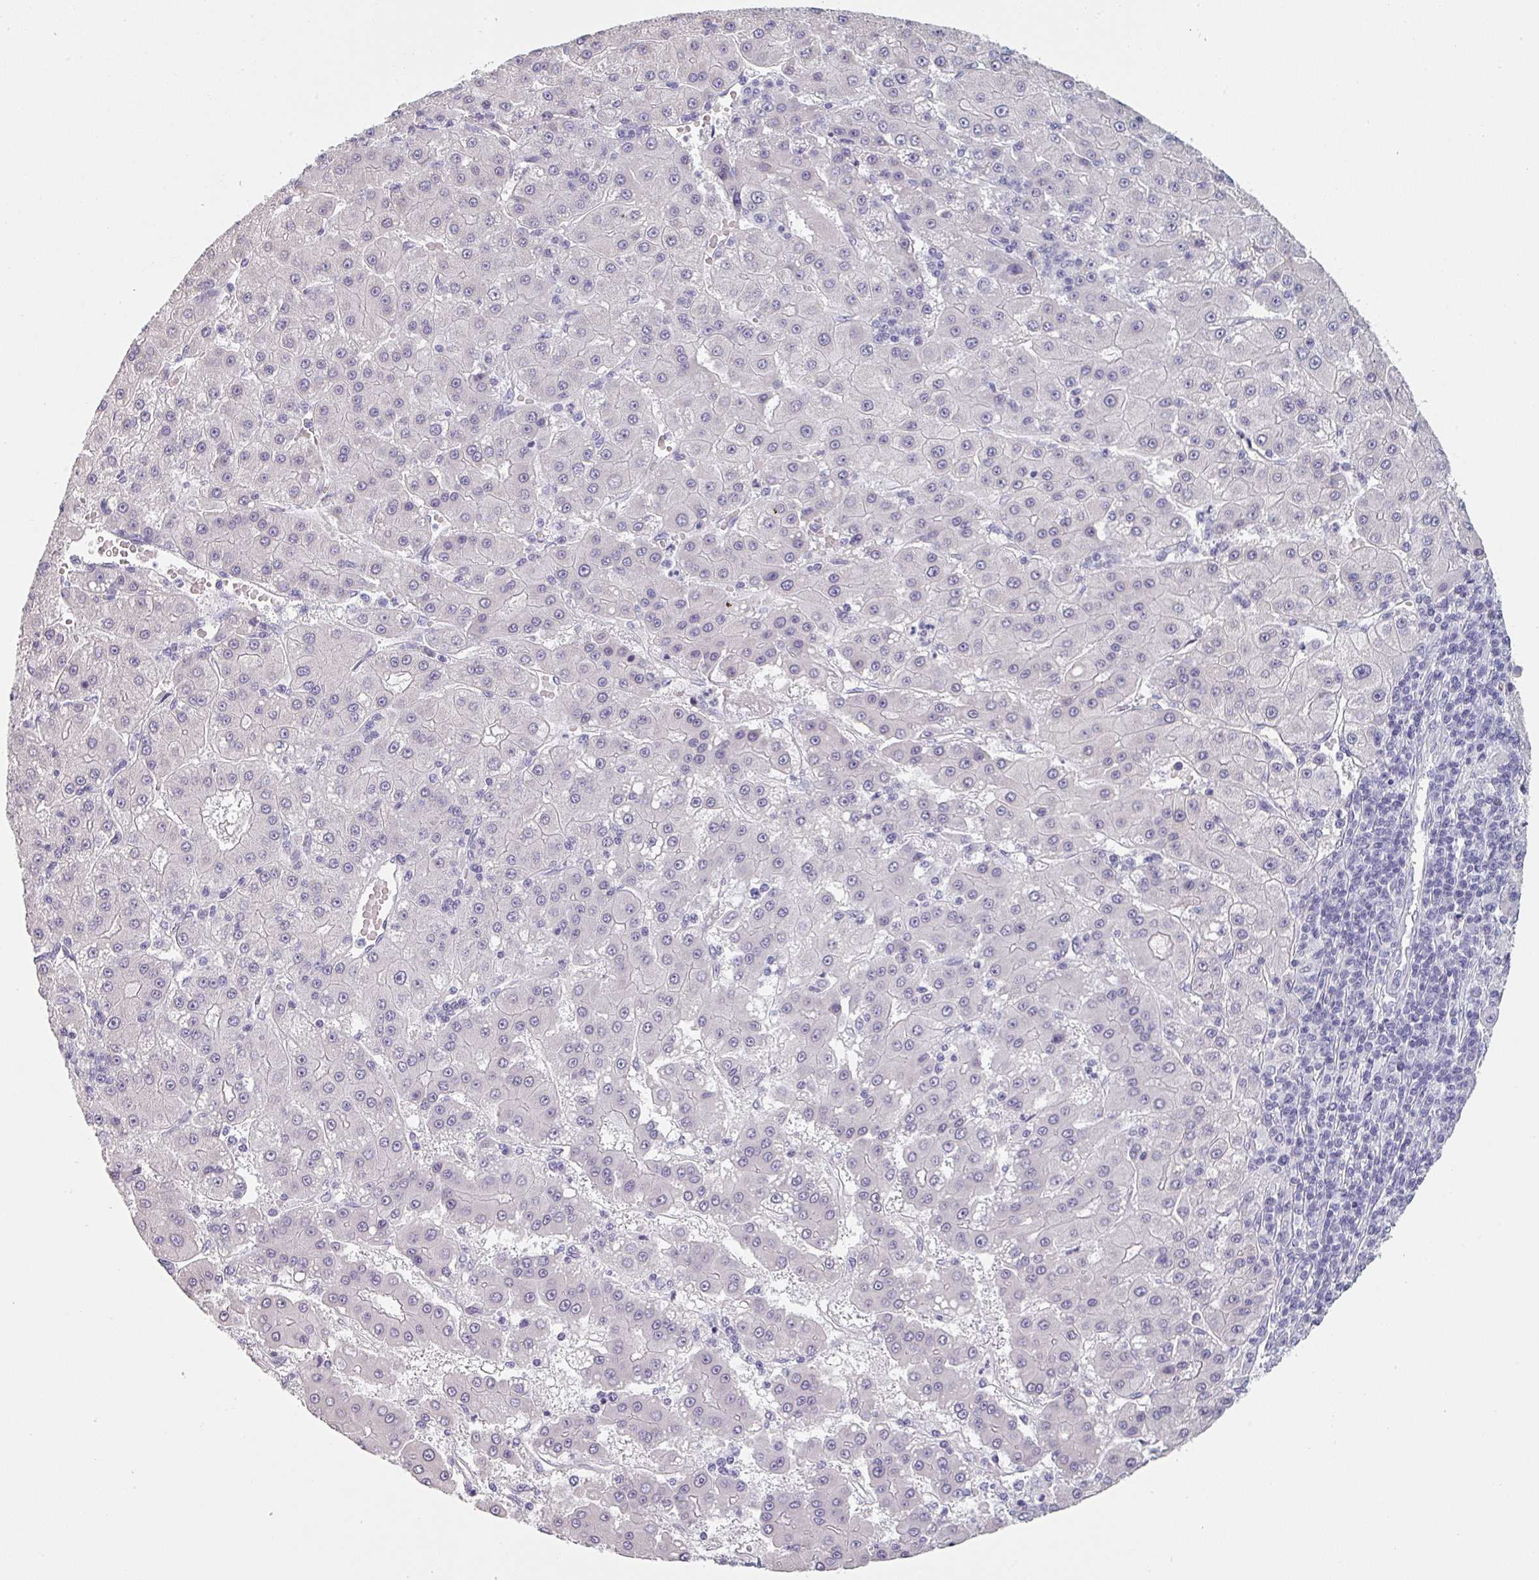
{"staining": {"intensity": "negative", "quantity": "none", "location": "none"}, "tissue": "liver cancer", "cell_type": "Tumor cells", "image_type": "cancer", "snomed": [{"axis": "morphology", "description": "Carcinoma, Hepatocellular, NOS"}, {"axis": "topography", "description": "Liver"}], "caption": "Immunohistochemical staining of liver cancer reveals no significant staining in tumor cells. Brightfield microscopy of immunohistochemistry (IHC) stained with DAB (3,3'-diaminobenzidine) (brown) and hematoxylin (blue), captured at high magnification.", "gene": "SFTPA1", "patient": {"sex": "male", "age": 76}}